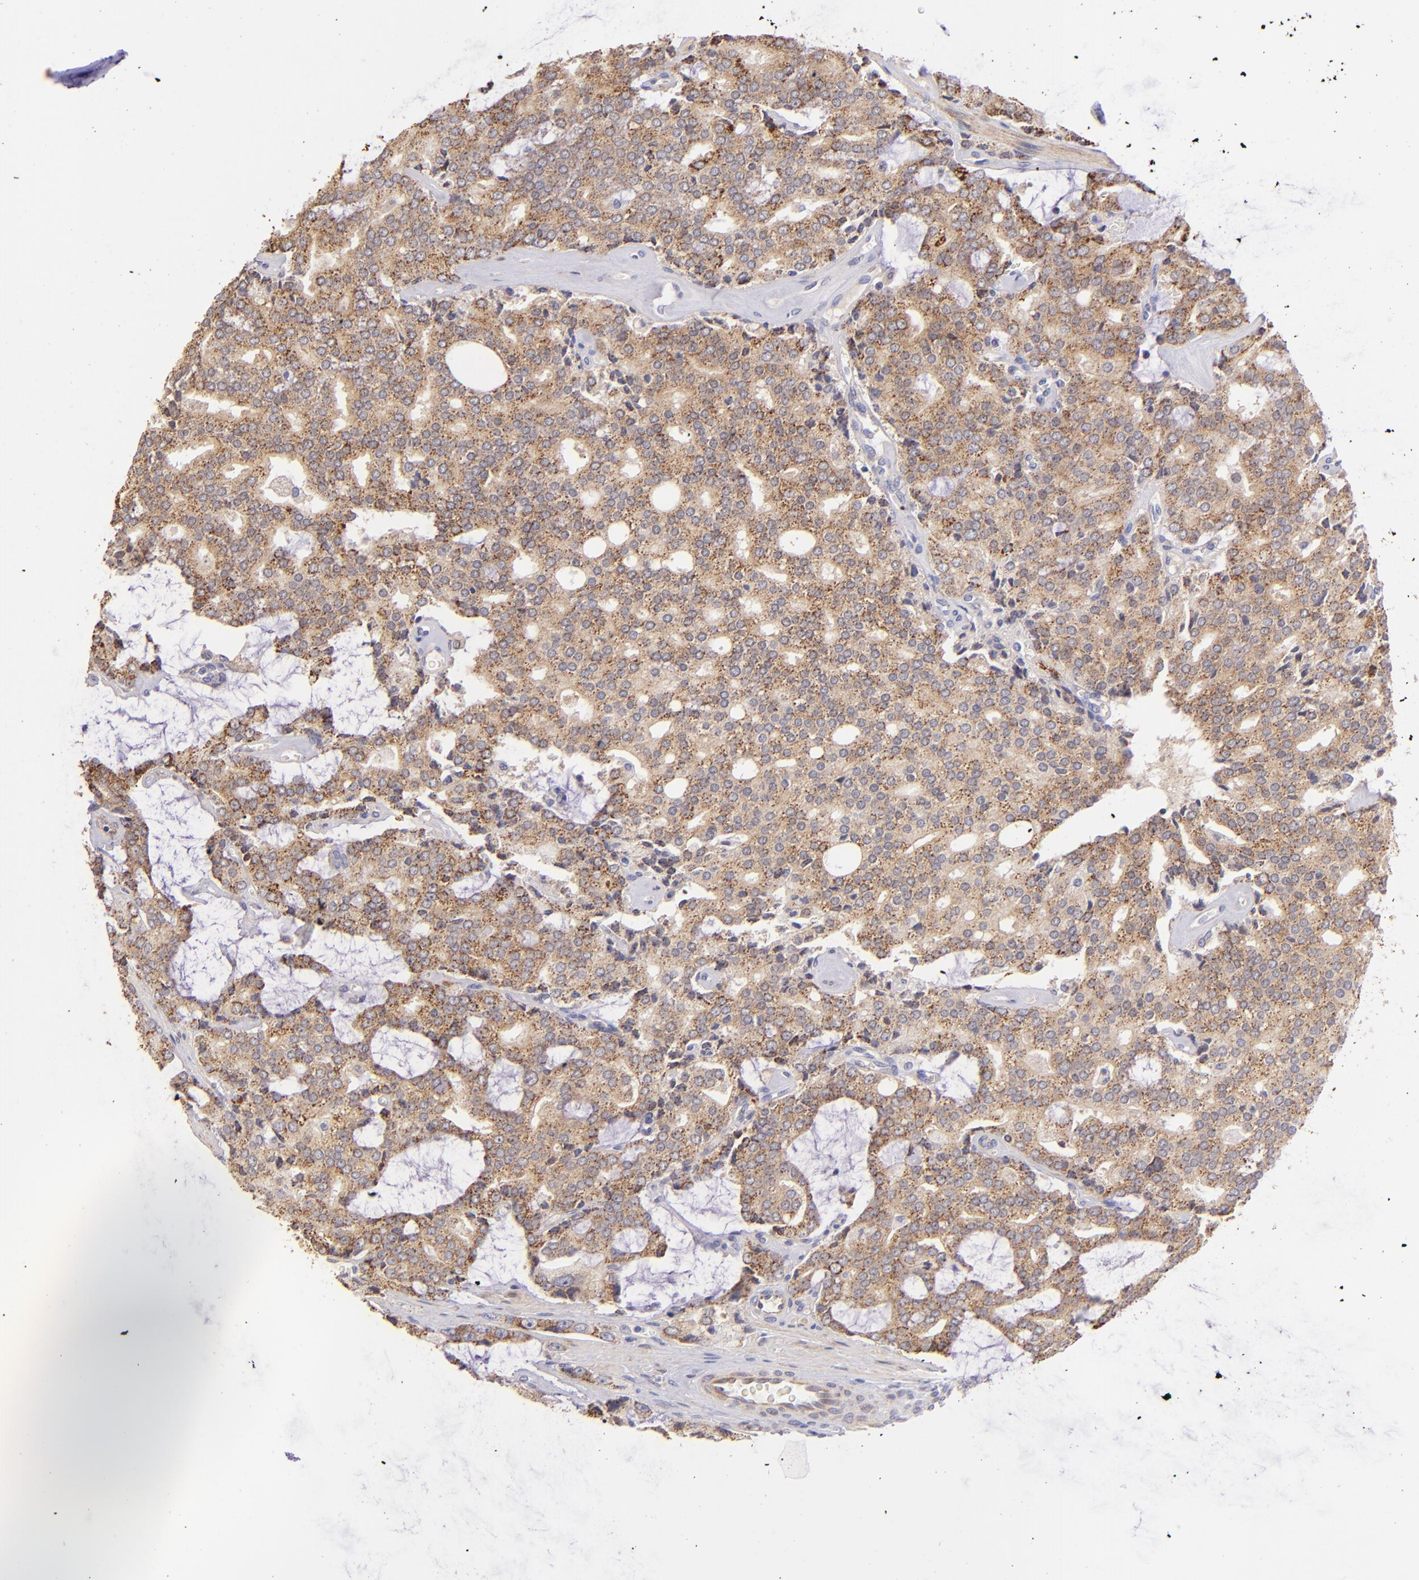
{"staining": {"intensity": "weak", "quantity": ">75%", "location": "cytoplasmic/membranous"}, "tissue": "prostate cancer", "cell_type": "Tumor cells", "image_type": "cancer", "snomed": [{"axis": "morphology", "description": "Adenocarcinoma, High grade"}, {"axis": "topography", "description": "Prostate"}], "caption": "A histopathology image of human prostate cancer stained for a protein reveals weak cytoplasmic/membranous brown staining in tumor cells. The protein of interest is stained brown, and the nuclei are stained in blue (DAB (3,3'-diaminobenzidine) IHC with brightfield microscopy, high magnification).", "gene": "SH2D4A", "patient": {"sex": "male", "age": 67}}